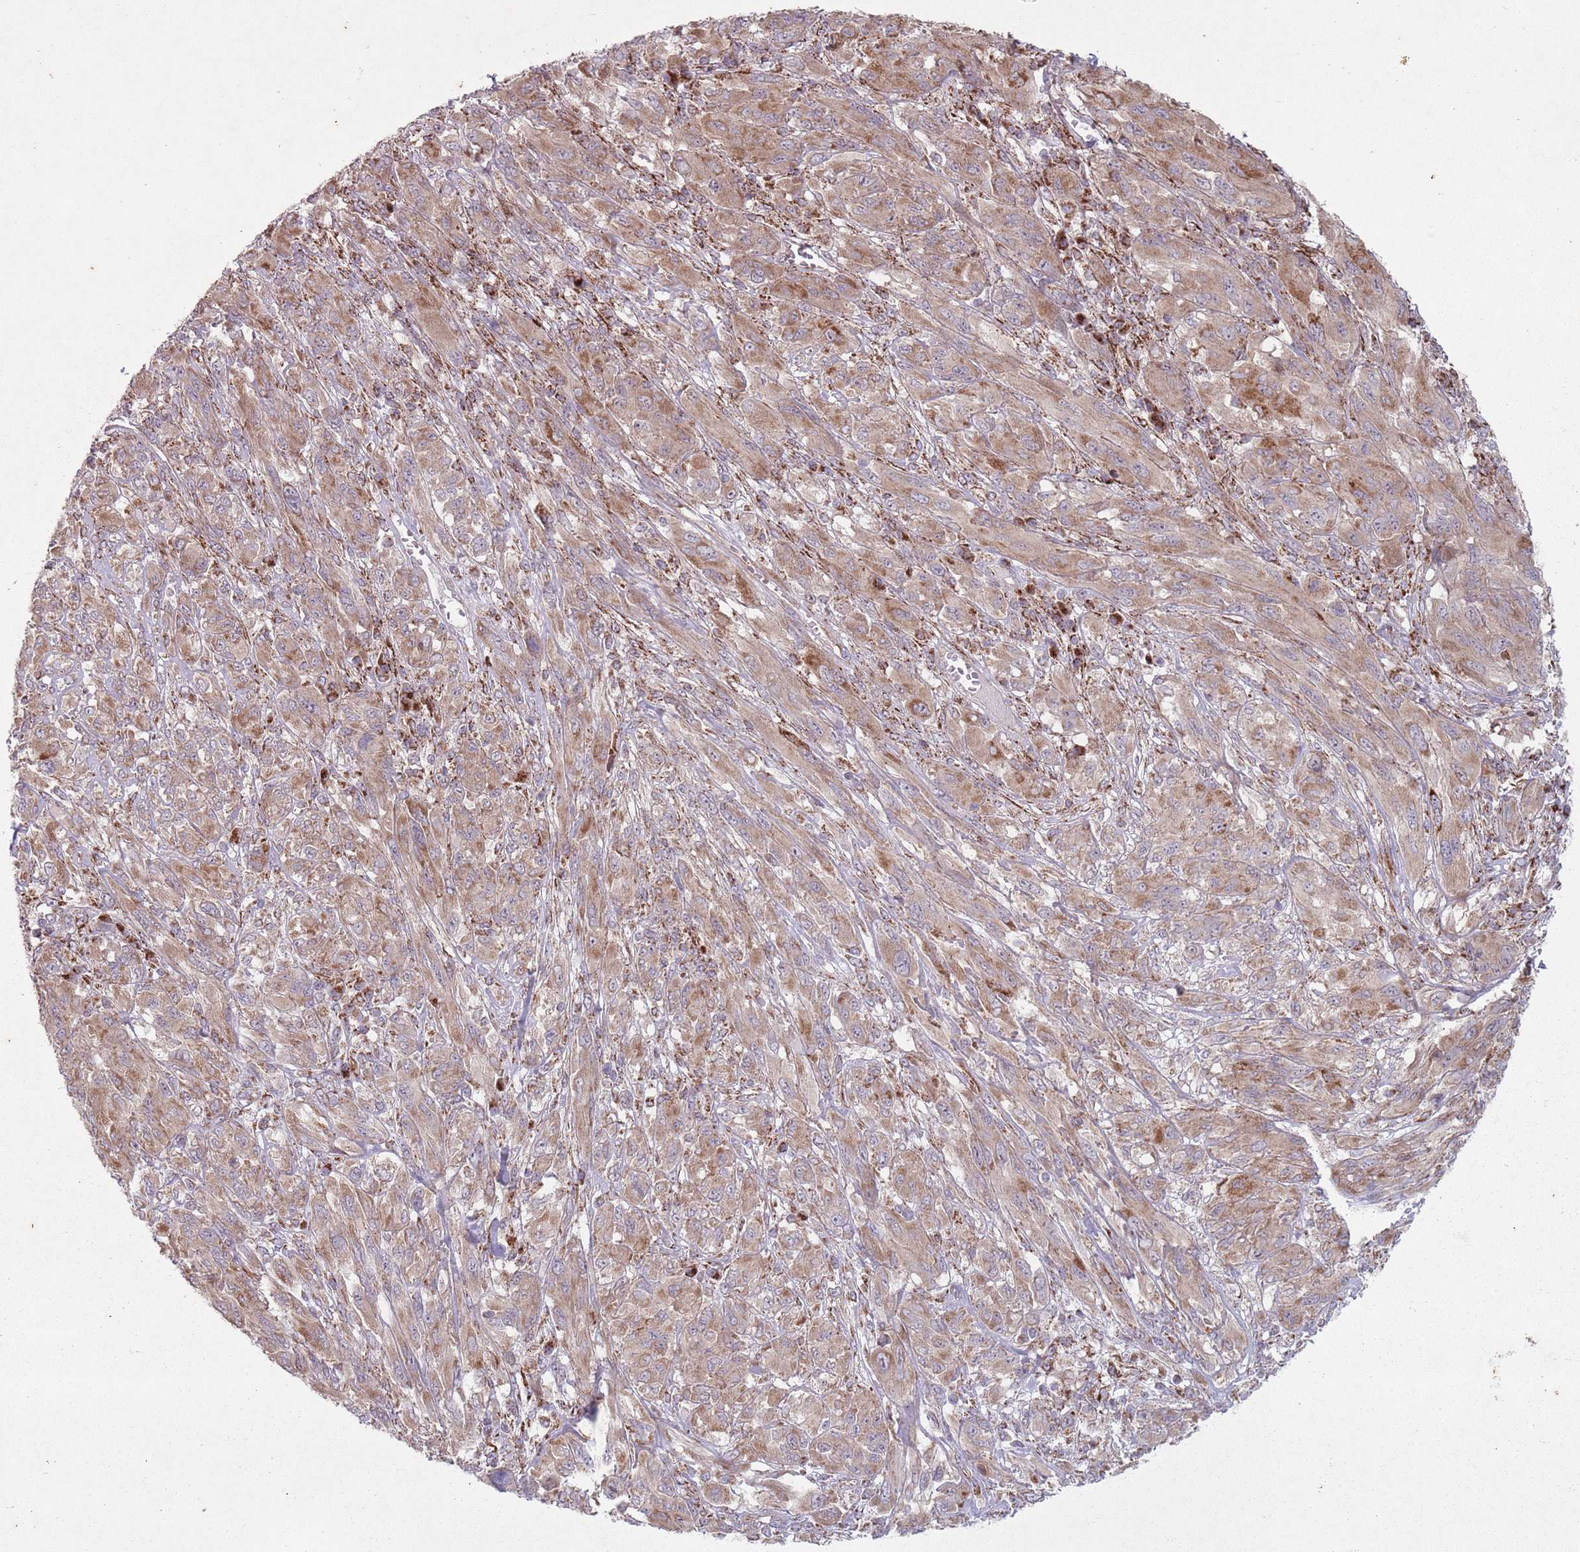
{"staining": {"intensity": "strong", "quantity": "25%-75%", "location": "cytoplasmic/membranous"}, "tissue": "melanoma", "cell_type": "Tumor cells", "image_type": "cancer", "snomed": [{"axis": "morphology", "description": "Malignant melanoma, NOS"}, {"axis": "topography", "description": "Skin"}], "caption": "The photomicrograph displays a brown stain indicating the presence of a protein in the cytoplasmic/membranous of tumor cells in malignant melanoma.", "gene": "OR10Q1", "patient": {"sex": "female", "age": 91}}